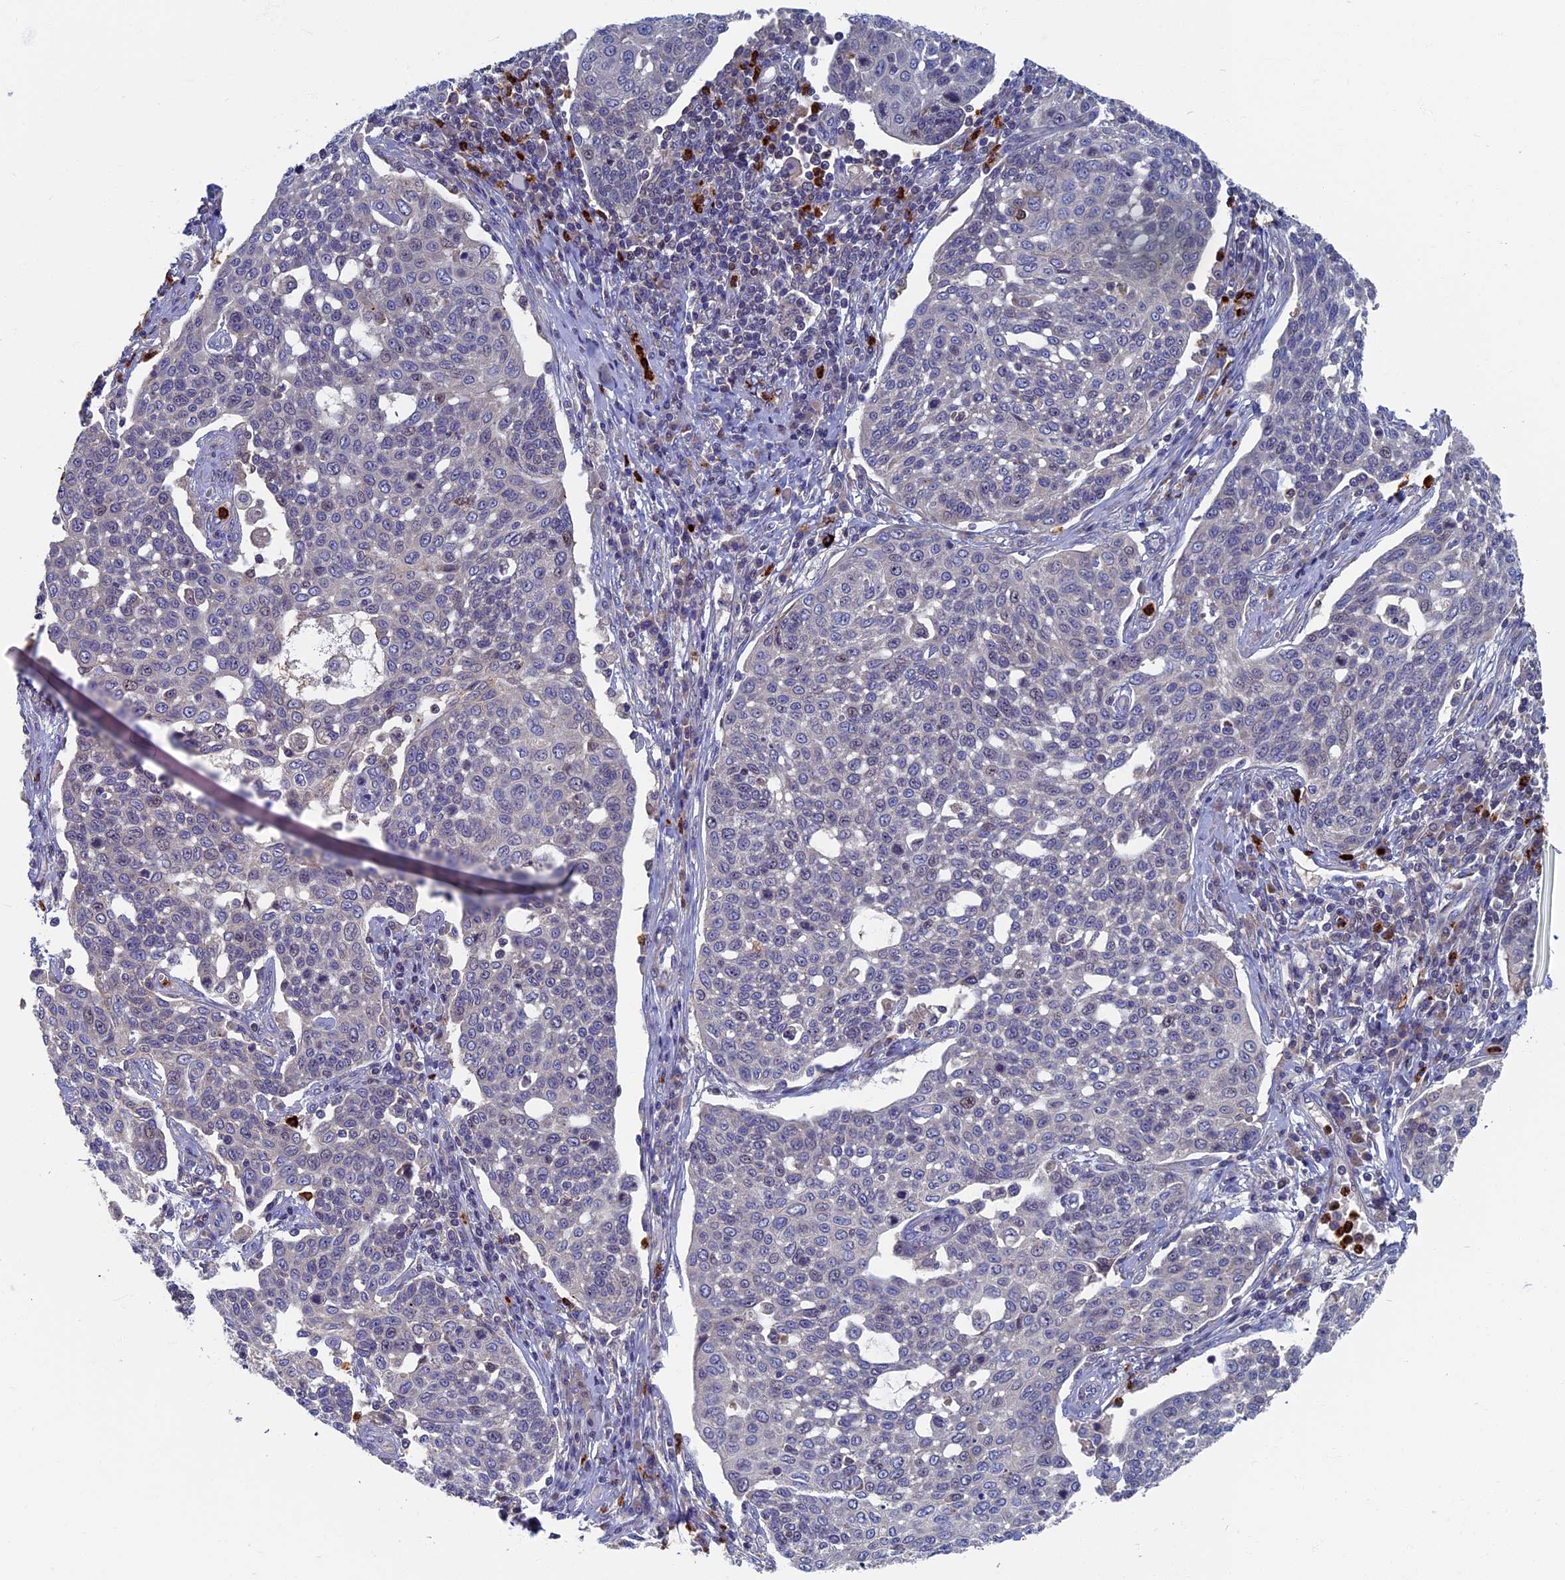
{"staining": {"intensity": "negative", "quantity": "none", "location": "none"}, "tissue": "cervical cancer", "cell_type": "Tumor cells", "image_type": "cancer", "snomed": [{"axis": "morphology", "description": "Squamous cell carcinoma, NOS"}, {"axis": "topography", "description": "Cervix"}], "caption": "IHC histopathology image of human cervical cancer stained for a protein (brown), which exhibits no staining in tumor cells.", "gene": "TNK2", "patient": {"sex": "female", "age": 34}}